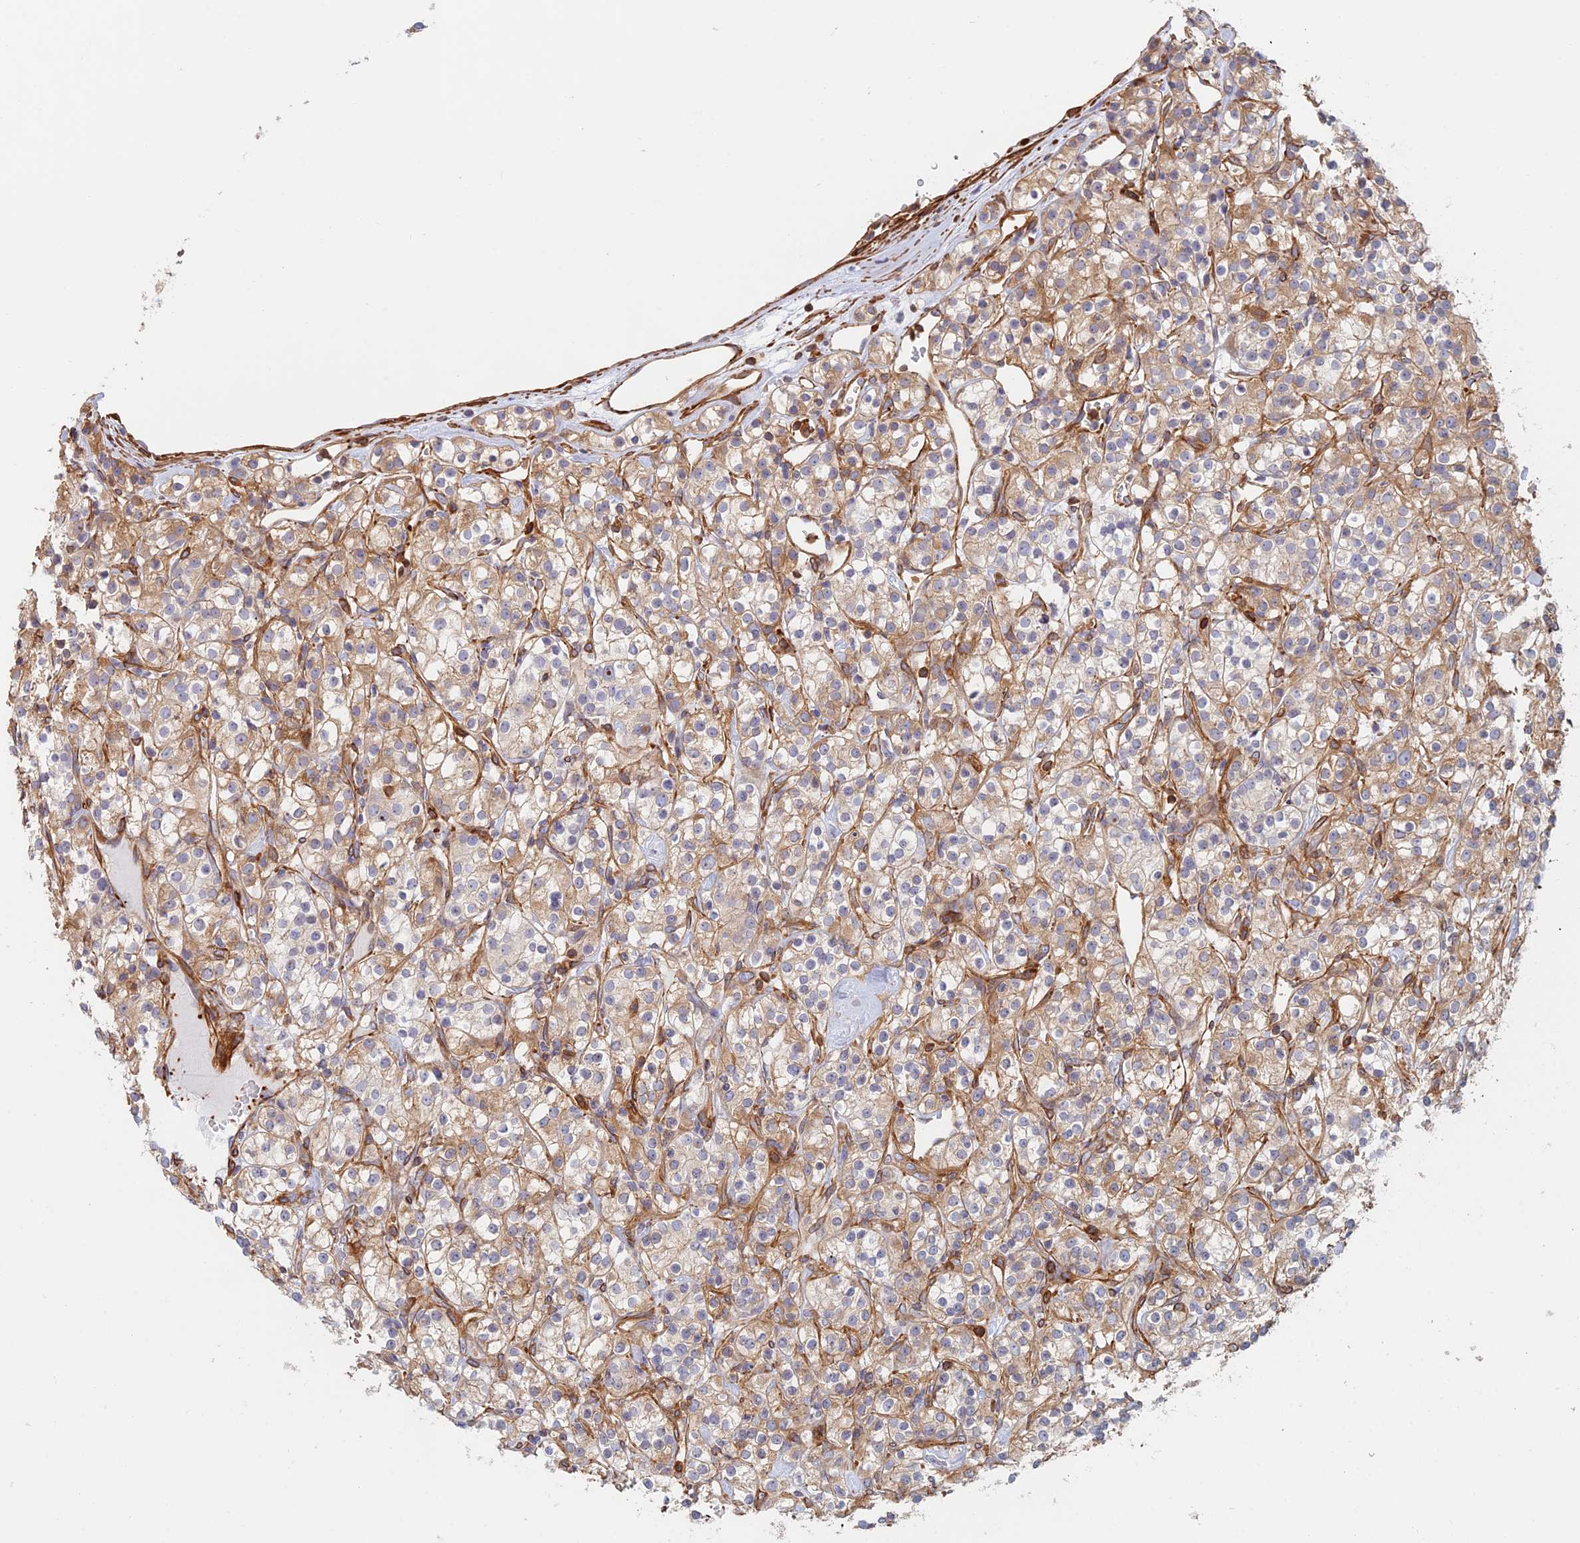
{"staining": {"intensity": "moderate", "quantity": "25%-75%", "location": "cytoplasmic/membranous"}, "tissue": "renal cancer", "cell_type": "Tumor cells", "image_type": "cancer", "snomed": [{"axis": "morphology", "description": "Adenocarcinoma, NOS"}, {"axis": "topography", "description": "Kidney"}], "caption": "Renal cancer (adenocarcinoma) stained with DAB immunohistochemistry shows medium levels of moderate cytoplasmic/membranous staining in about 25%-75% of tumor cells. (IHC, brightfield microscopy, high magnification).", "gene": "PAK4", "patient": {"sex": "male", "age": 77}}